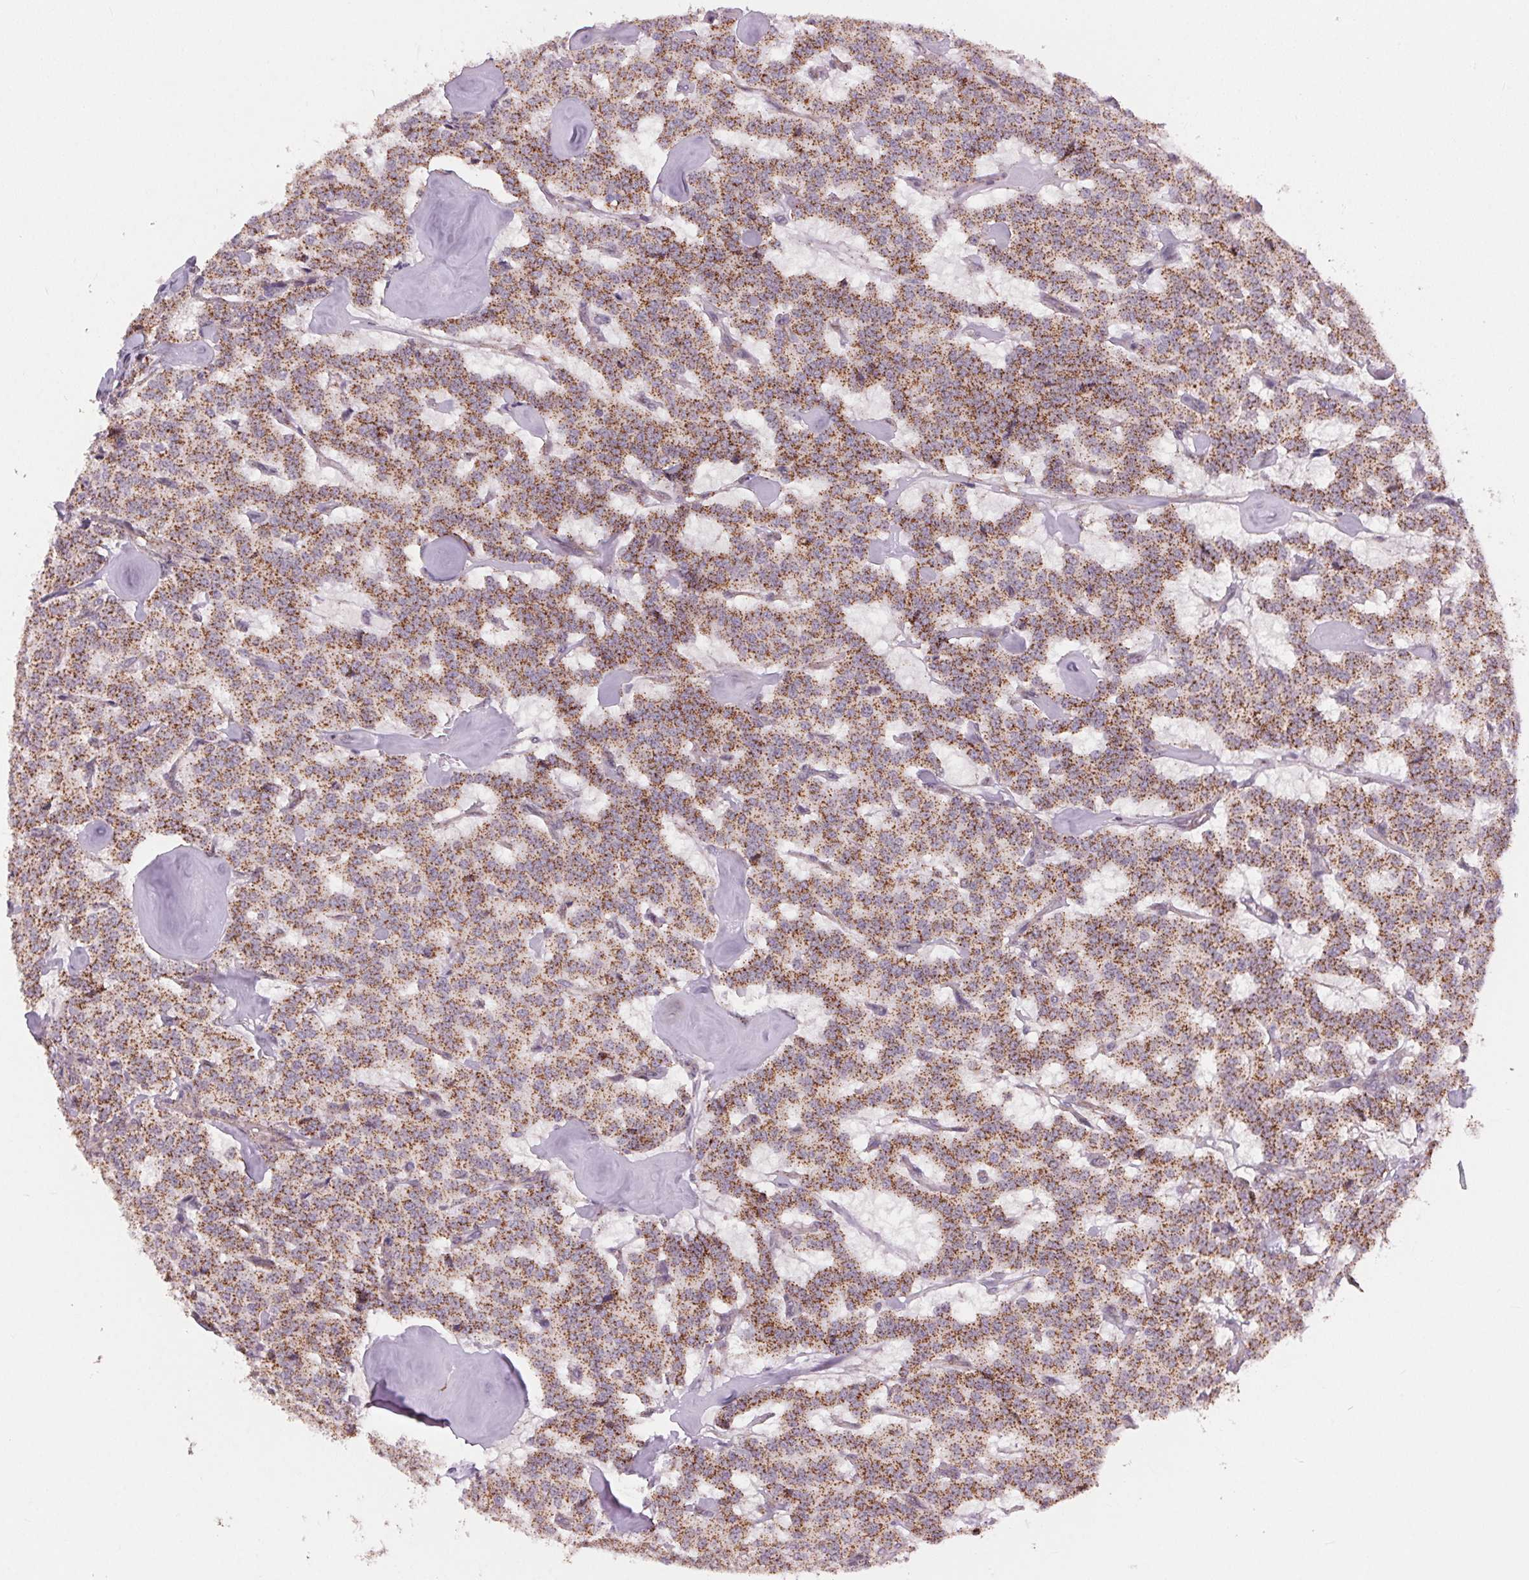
{"staining": {"intensity": "moderate", "quantity": ">75%", "location": "cytoplasmic/membranous"}, "tissue": "carcinoid", "cell_type": "Tumor cells", "image_type": "cancer", "snomed": [{"axis": "morphology", "description": "Carcinoid, malignant, NOS"}, {"axis": "topography", "description": "Lung"}], "caption": "DAB (3,3'-diaminobenzidine) immunohistochemical staining of carcinoid (malignant) exhibits moderate cytoplasmic/membranous protein expression in about >75% of tumor cells.", "gene": "CHMP4B", "patient": {"sex": "female", "age": 46}}